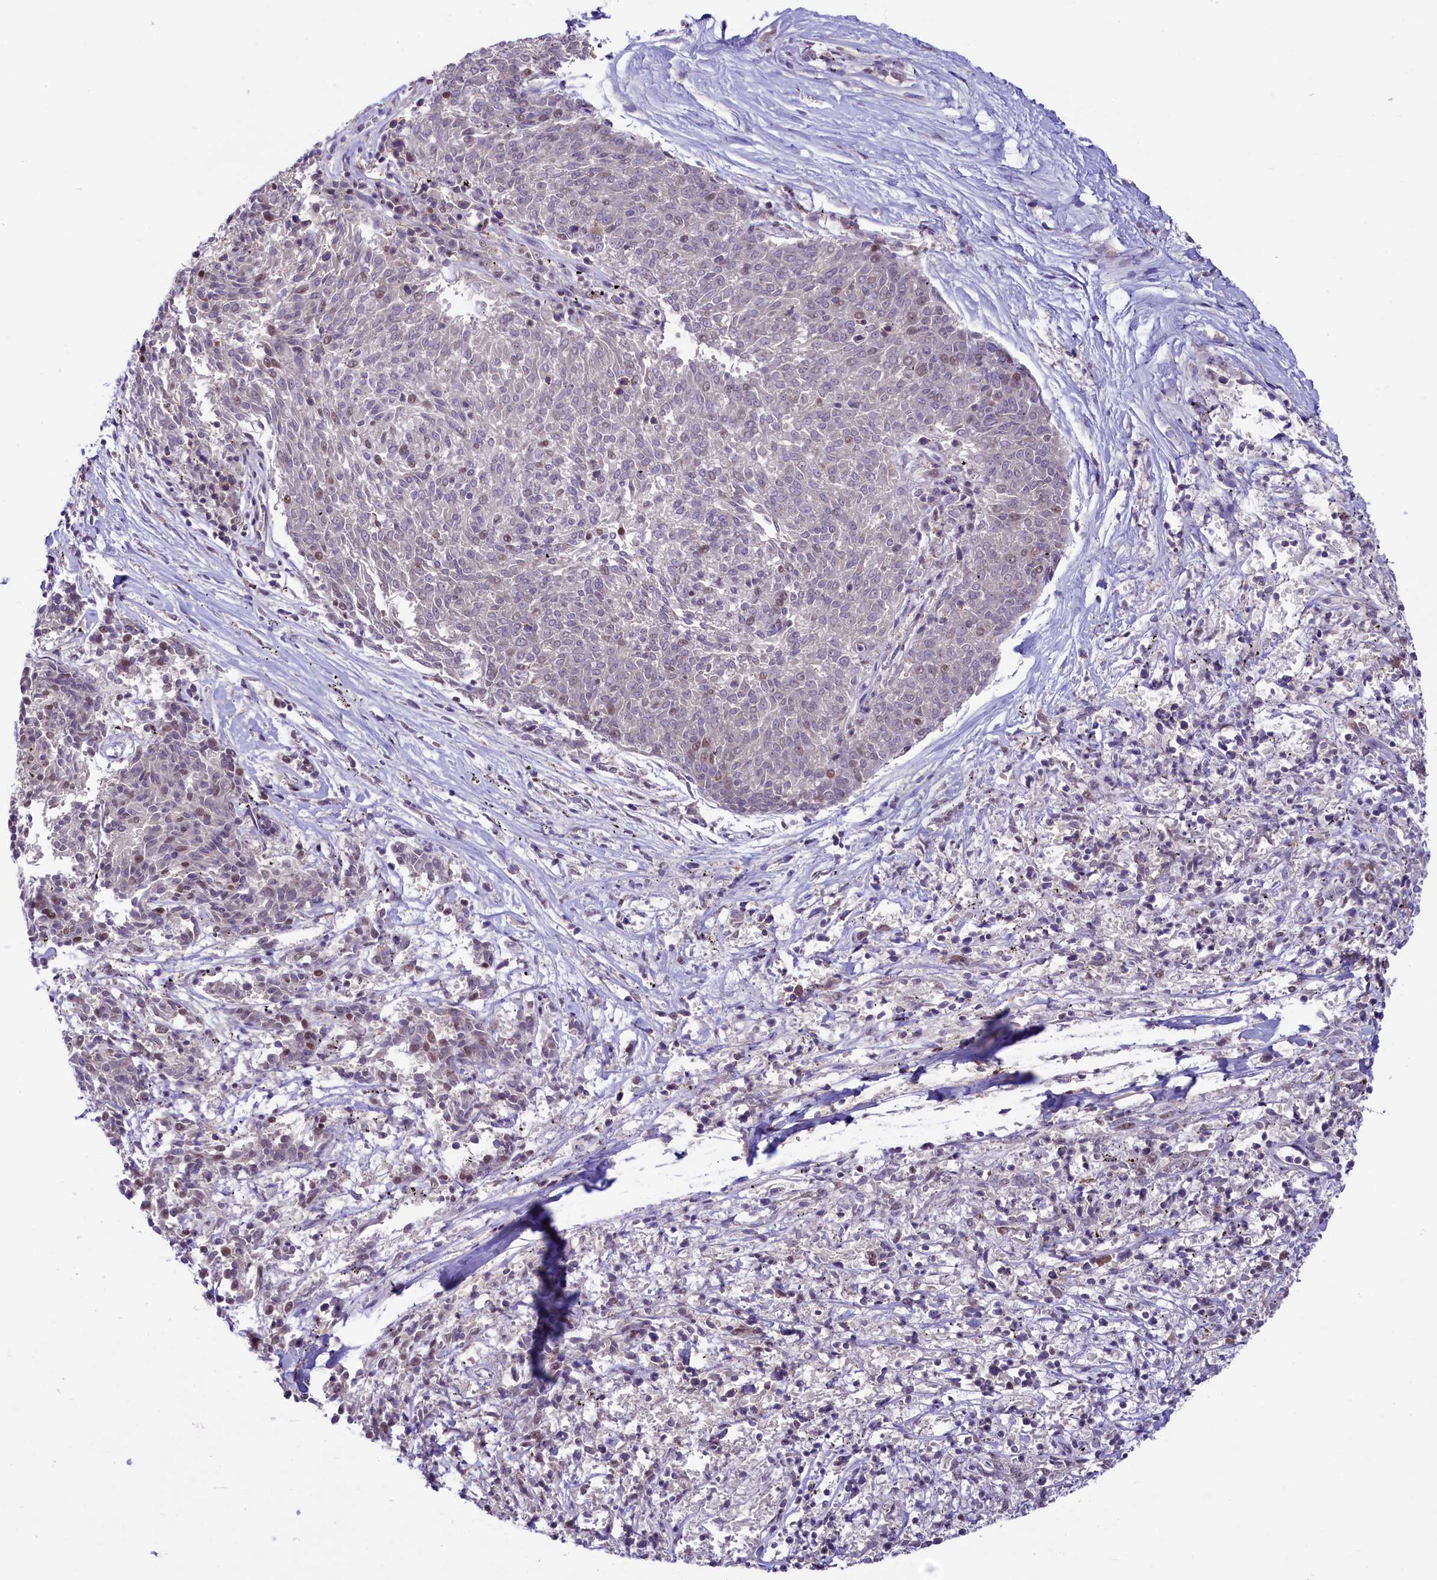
{"staining": {"intensity": "moderate", "quantity": "<25%", "location": "nuclear"}, "tissue": "melanoma", "cell_type": "Tumor cells", "image_type": "cancer", "snomed": [{"axis": "morphology", "description": "Malignant melanoma, NOS"}, {"axis": "topography", "description": "Skin"}], "caption": "Human melanoma stained with a brown dye reveals moderate nuclear positive staining in approximately <25% of tumor cells.", "gene": "ANKS3", "patient": {"sex": "female", "age": 72}}